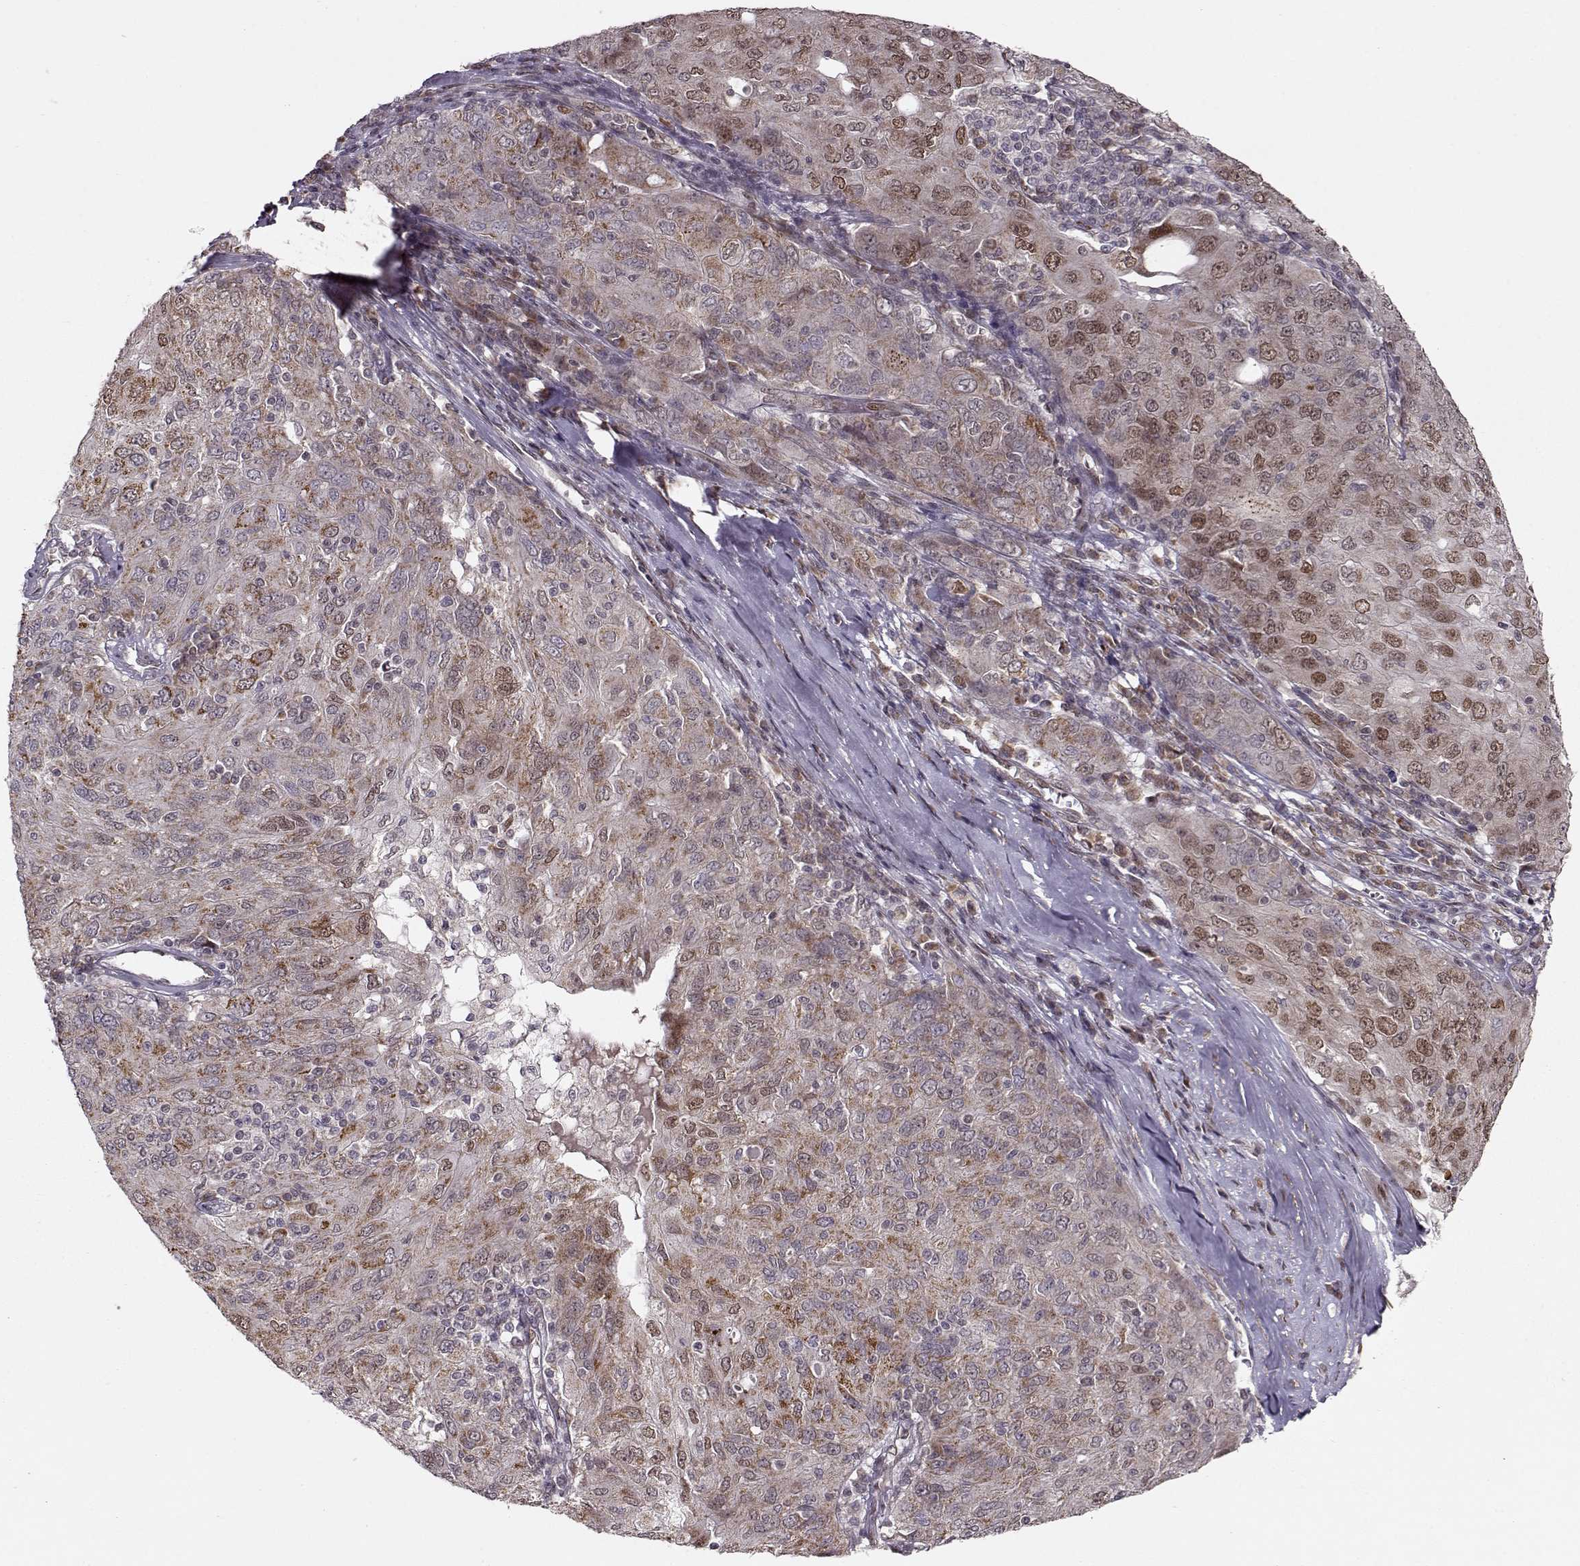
{"staining": {"intensity": "moderate", "quantity": ">75%", "location": "cytoplasmic/membranous"}, "tissue": "ovarian cancer", "cell_type": "Tumor cells", "image_type": "cancer", "snomed": [{"axis": "morphology", "description": "Carcinoma, endometroid"}, {"axis": "topography", "description": "Ovary"}], "caption": "The histopathology image reveals immunohistochemical staining of ovarian endometroid carcinoma. There is moderate cytoplasmic/membranous staining is appreciated in about >75% of tumor cells. The staining was performed using DAB (3,3'-diaminobenzidine), with brown indicating positive protein expression. Nuclei are stained blue with hematoxylin.", "gene": "RAI1", "patient": {"sex": "female", "age": 50}}